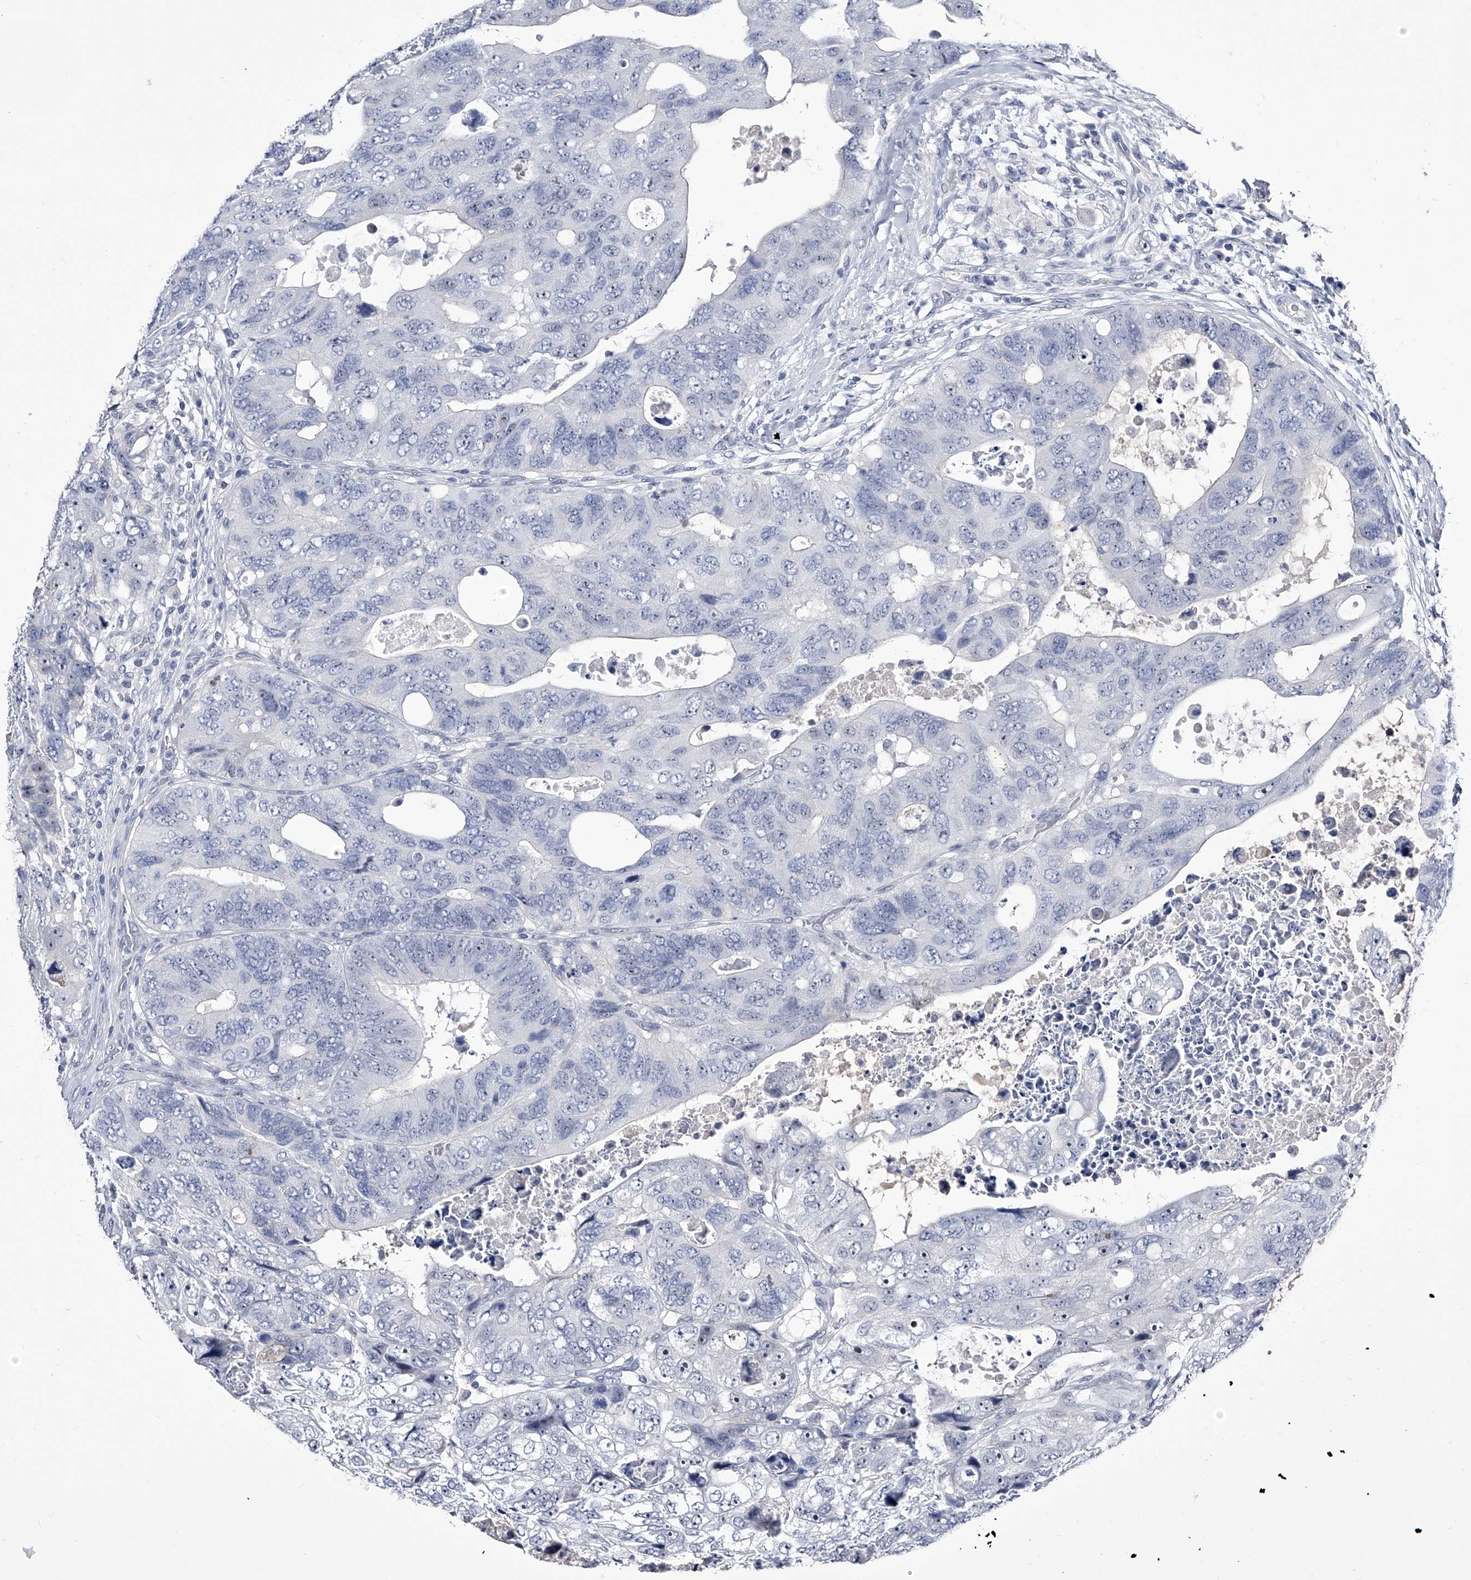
{"staining": {"intensity": "negative", "quantity": "none", "location": "none"}, "tissue": "colorectal cancer", "cell_type": "Tumor cells", "image_type": "cancer", "snomed": [{"axis": "morphology", "description": "Adenocarcinoma, NOS"}, {"axis": "topography", "description": "Rectum"}], "caption": "Colorectal adenocarcinoma was stained to show a protein in brown. There is no significant expression in tumor cells. (Brightfield microscopy of DAB immunohistochemistry (IHC) at high magnification).", "gene": "CRISP2", "patient": {"sex": "male", "age": 59}}